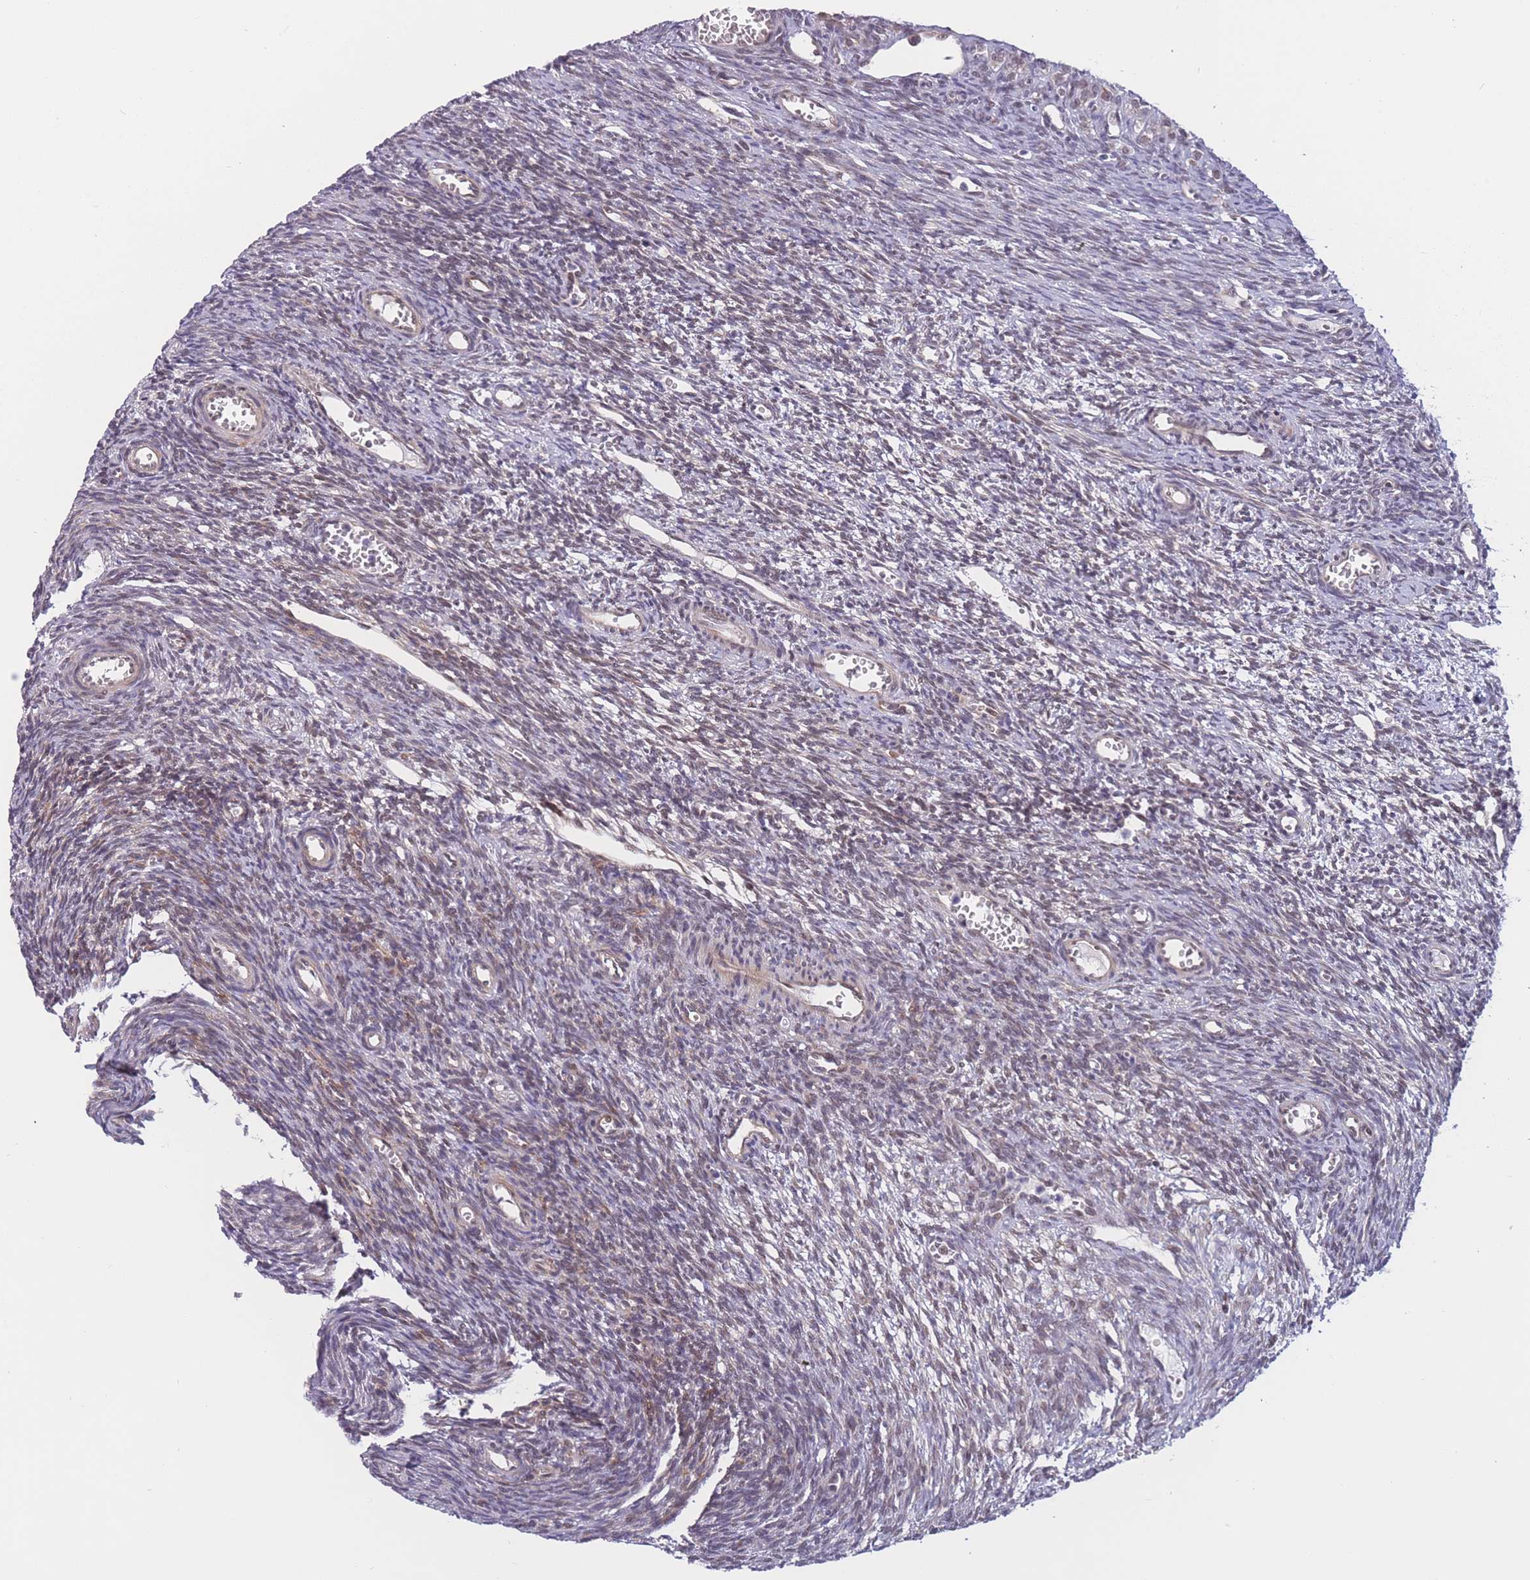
{"staining": {"intensity": "negative", "quantity": "none", "location": "none"}, "tissue": "ovary", "cell_type": "Ovarian stroma cells", "image_type": "normal", "snomed": [{"axis": "morphology", "description": "Normal tissue, NOS"}, {"axis": "topography", "description": "Ovary"}], "caption": "IHC of unremarkable ovary shows no positivity in ovarian stroma cells.", "gene": "BCL9L", "patient": {"sex": "female", "age": 39}}